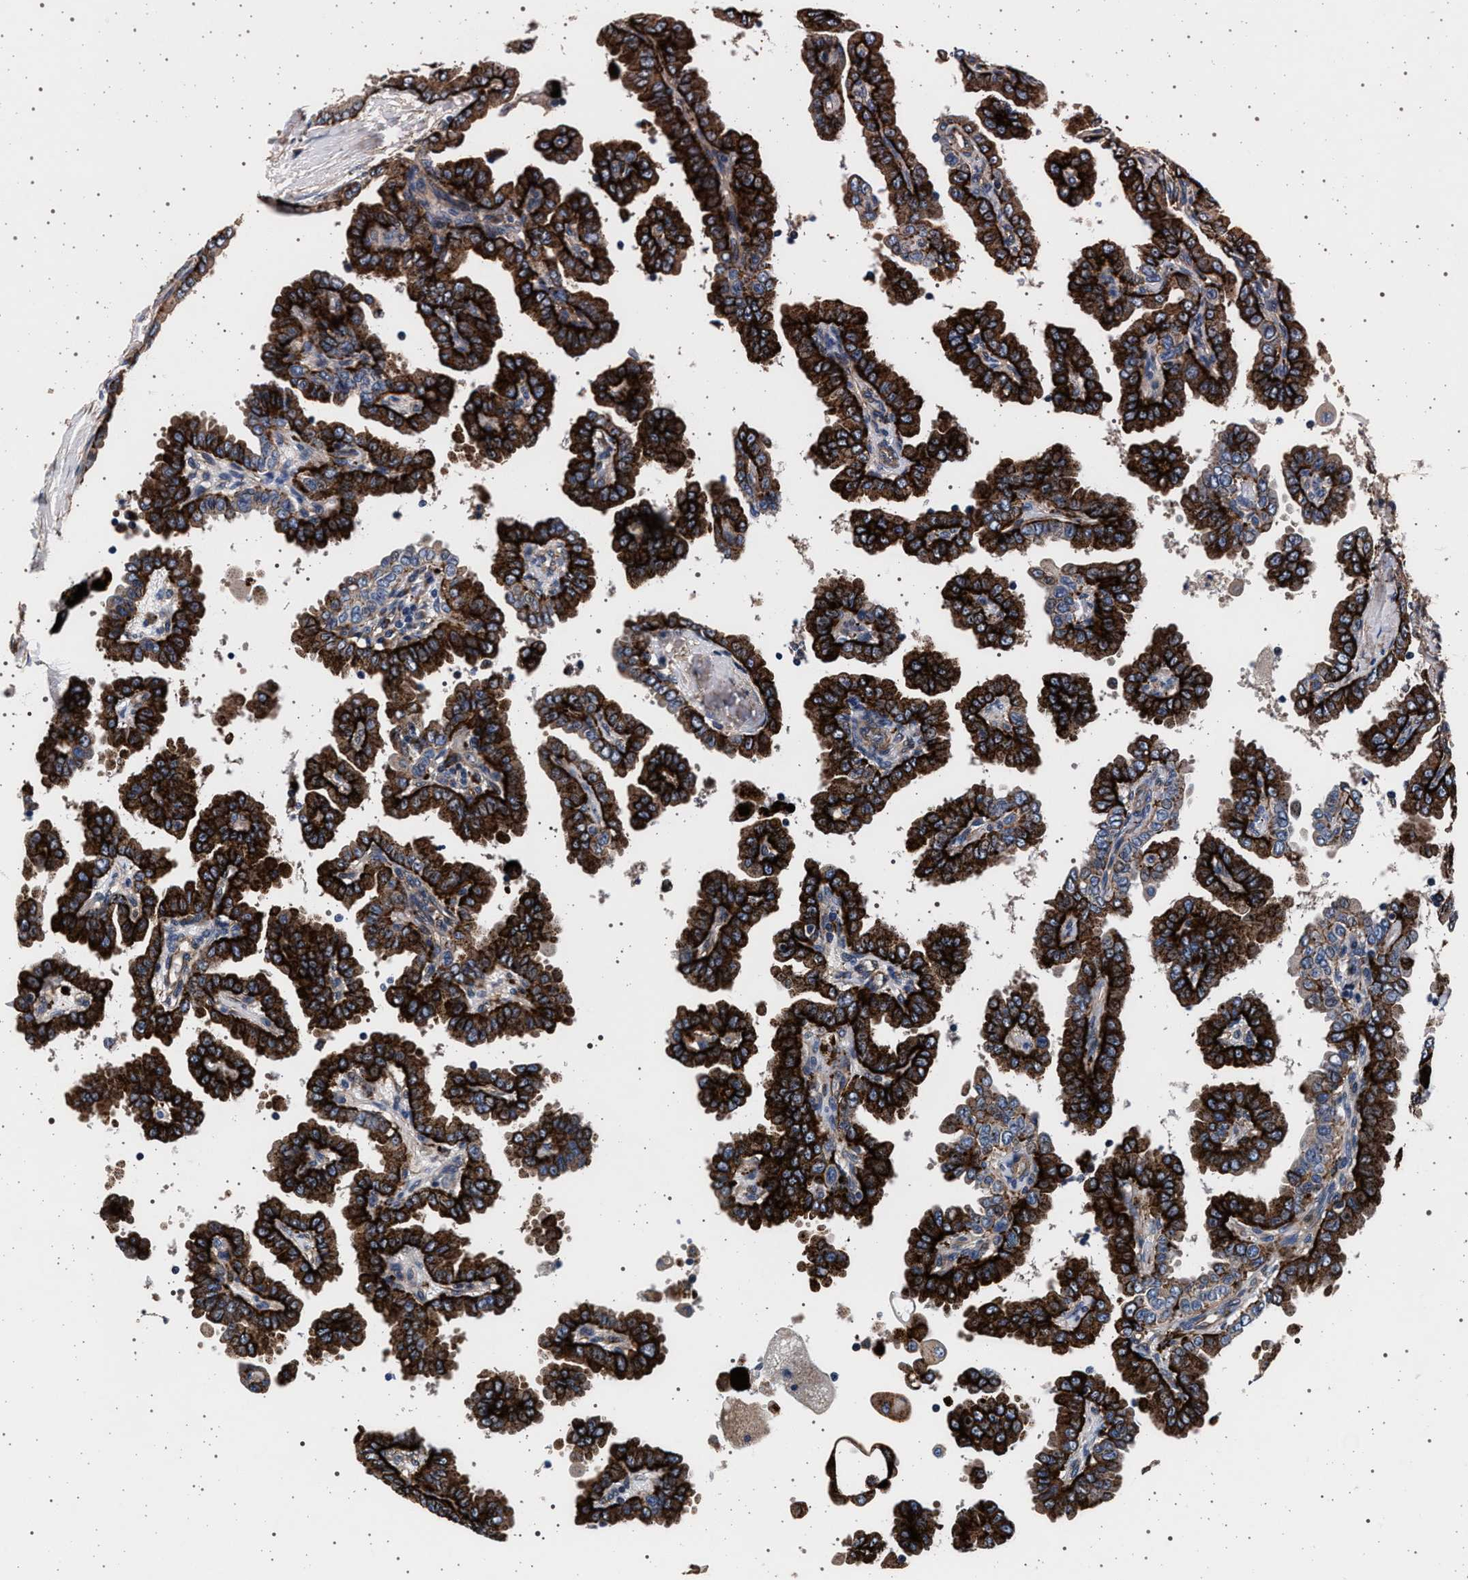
{"staining": {"intensity": "strong", "quantity": ">75%", "location": "cytoplasmic/membranous"}, "tissue": "thyroid cancer", "cell_type": "Tumor cells", "image_type": "cancer", "snomed": [{"axis": "morphology", "description": "Papillary adenocarcinoma, NOS"}, {"axis": "topography", "description": "Thyroid gland"}], "caption": "The image reveals a brown stain indicating the presence of a protein in the cytoplasmic/membranous of tumor cells in thyroid papillary adenocarcinoma. The staining is performed using DAB (3,3'-diaminobenzidine) brown chromogen to label protein expression. The nuclei are counter-stained blue using hematoxylin.", "gene": "KCNK6", "patient": {"sex": "male", "age": 33}}